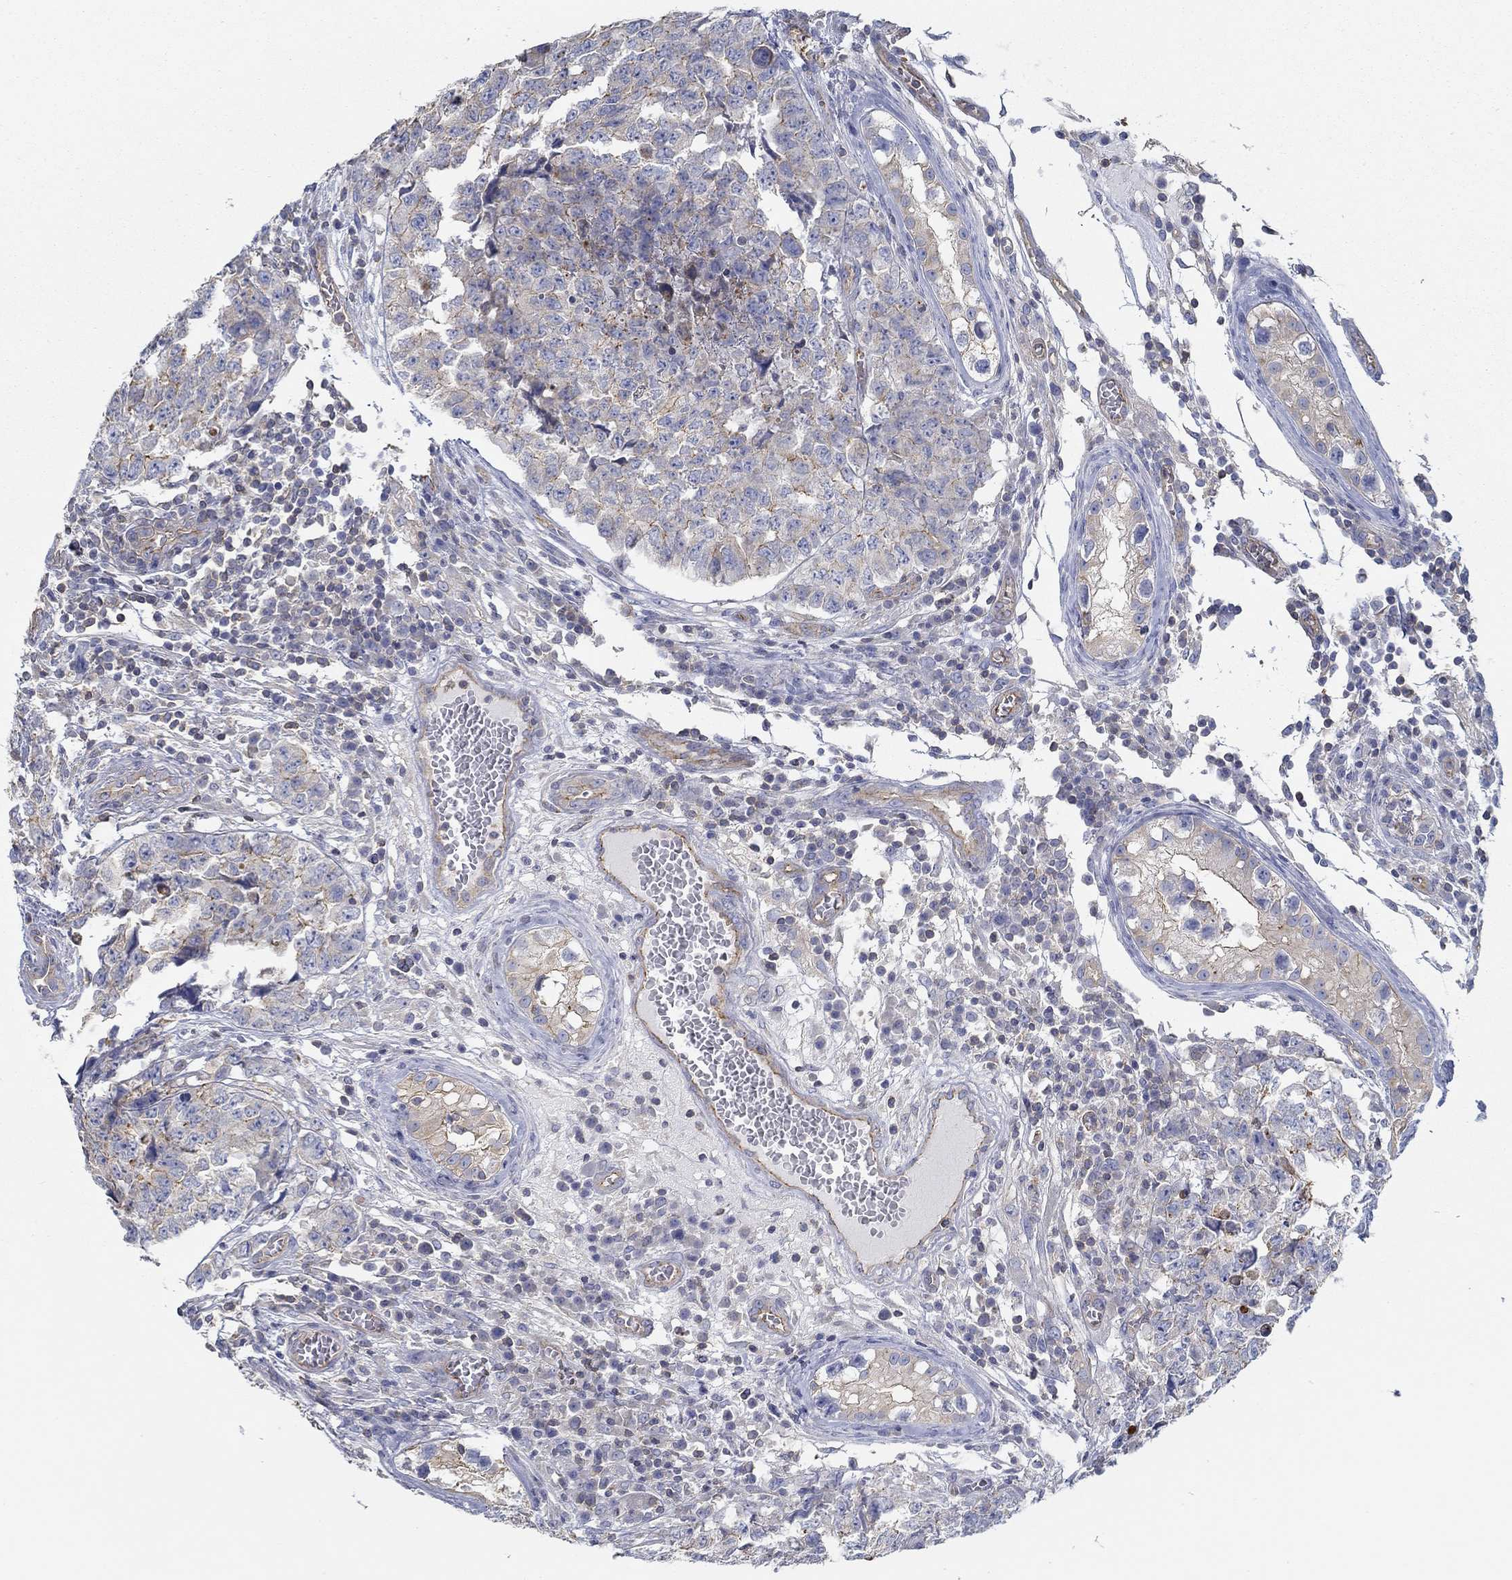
{"staining": {"intensity": "moderate", "quantity": "25%-75%", "location": "cytoplasmic/membranous"}, "tissue": "testis cancer", "cell_type": "Tumor cells", "image_type": "cancer", "snomed": [{"axis": "morphology", "description": "Carcinoma, Embryonal, NOS"}, {"axis": "topography", "description": "Testis"}], "caption": "DAB (3,3'-diaminobenzidine) immunohistochemical staining of testis cancer (embryonal carcinoma) demonstrates moderate cytoplasmic/membranous protein staining in approximately 25%-75% of tumor cells.", "gene": "BBOF1", "patient": {"sex": "male", "age": 23}}